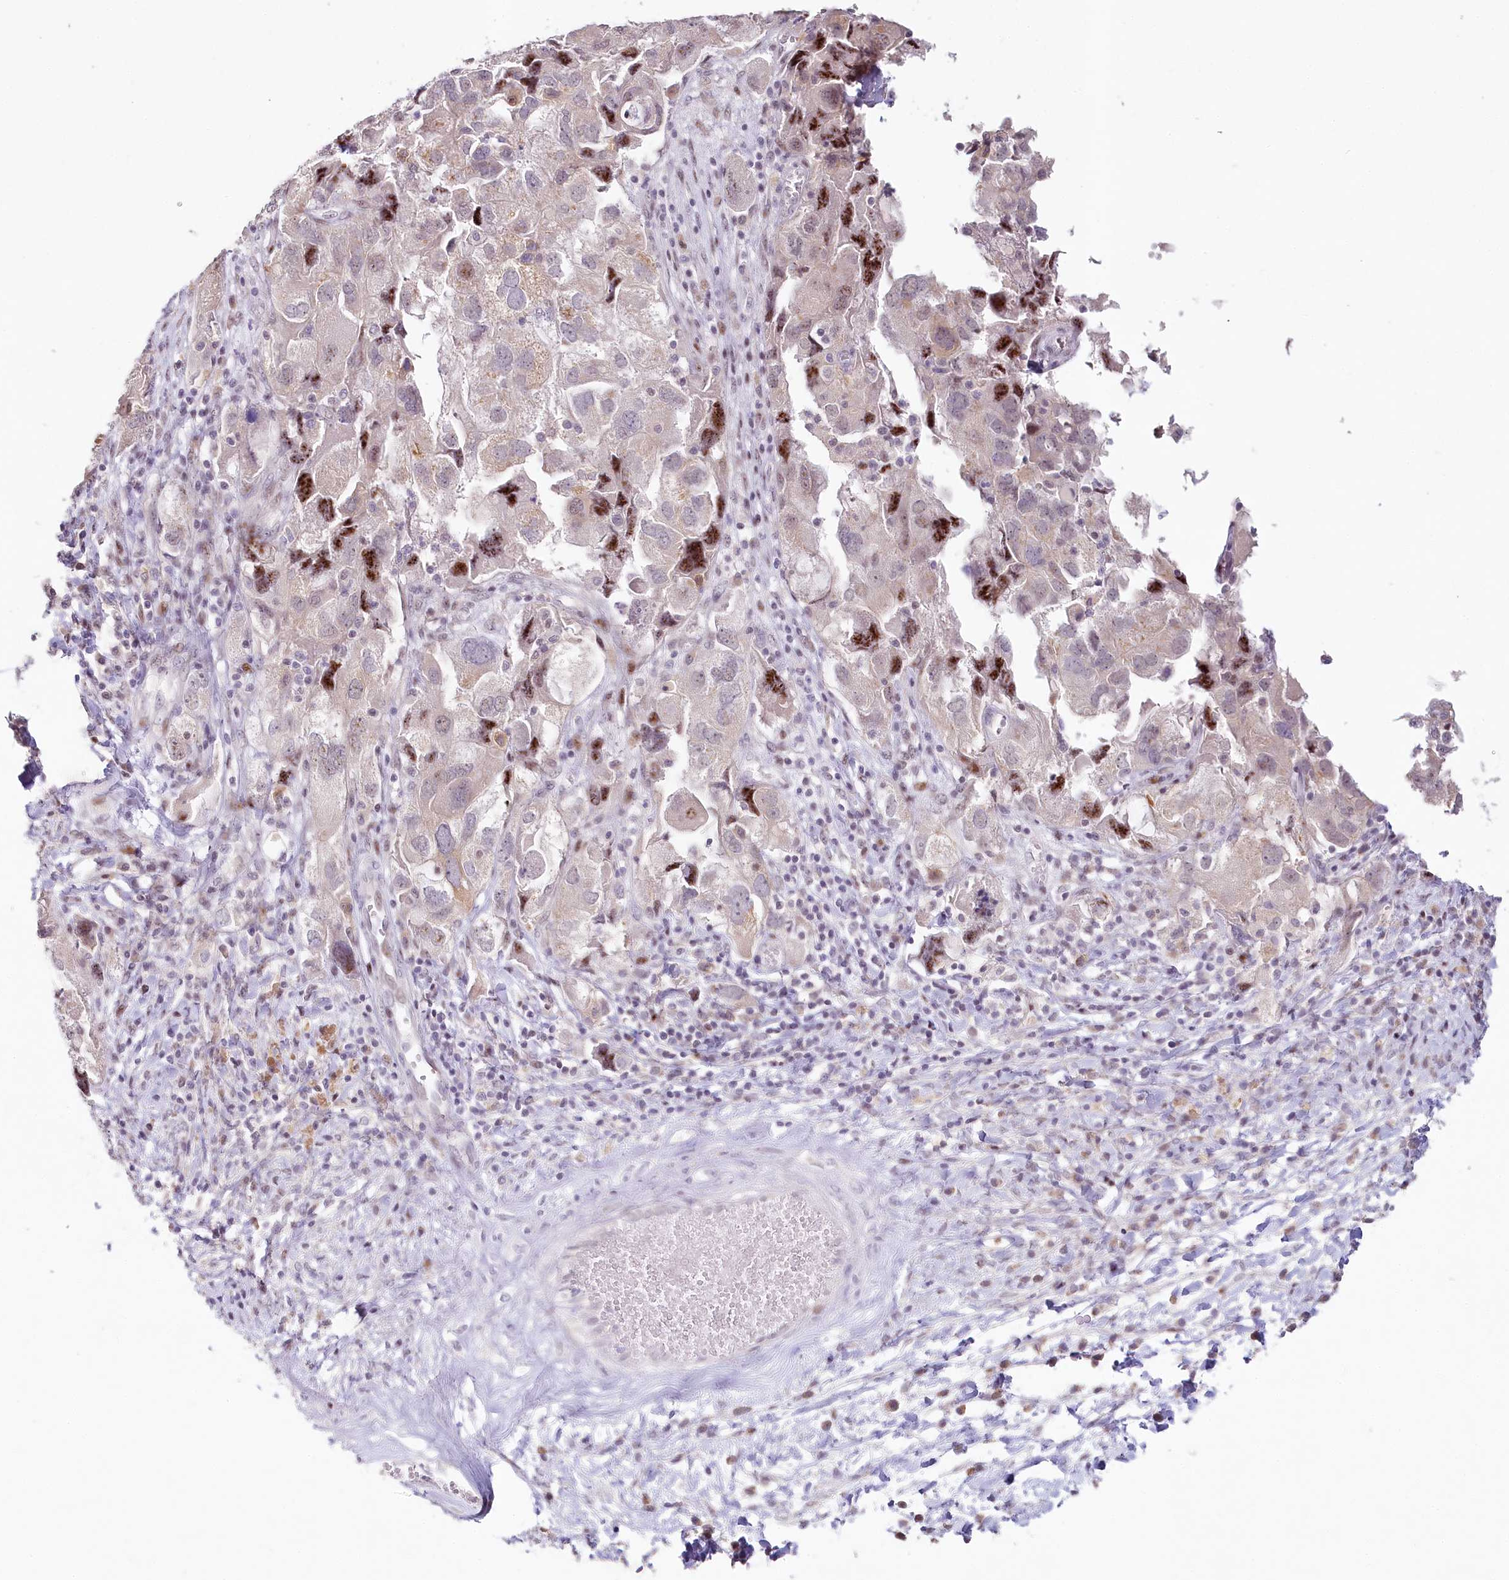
{"staining": {"intensity": "moderate", "quantity": "<25%", "location": "nuclear"}, "tissue": "ovarian cancer", "cell_type": "Tumor cells", "image_type": "cancer", "snomed": [{"axis": "morphology", "description": "Carcinoma, NOS"}, {"axis": "morphology", "description": "Cystadenocarcinoma, serous, NOS"}, {"axis": "topography", "description": "Ovary"}], "caption": "The photomicrograph demonstrates staining of ovarian cancer, revealing moderate nuclear protein expression (brown color) within tumor cells.", "gene": "HPD", "patient": {"sex": "female", "age": 69}}